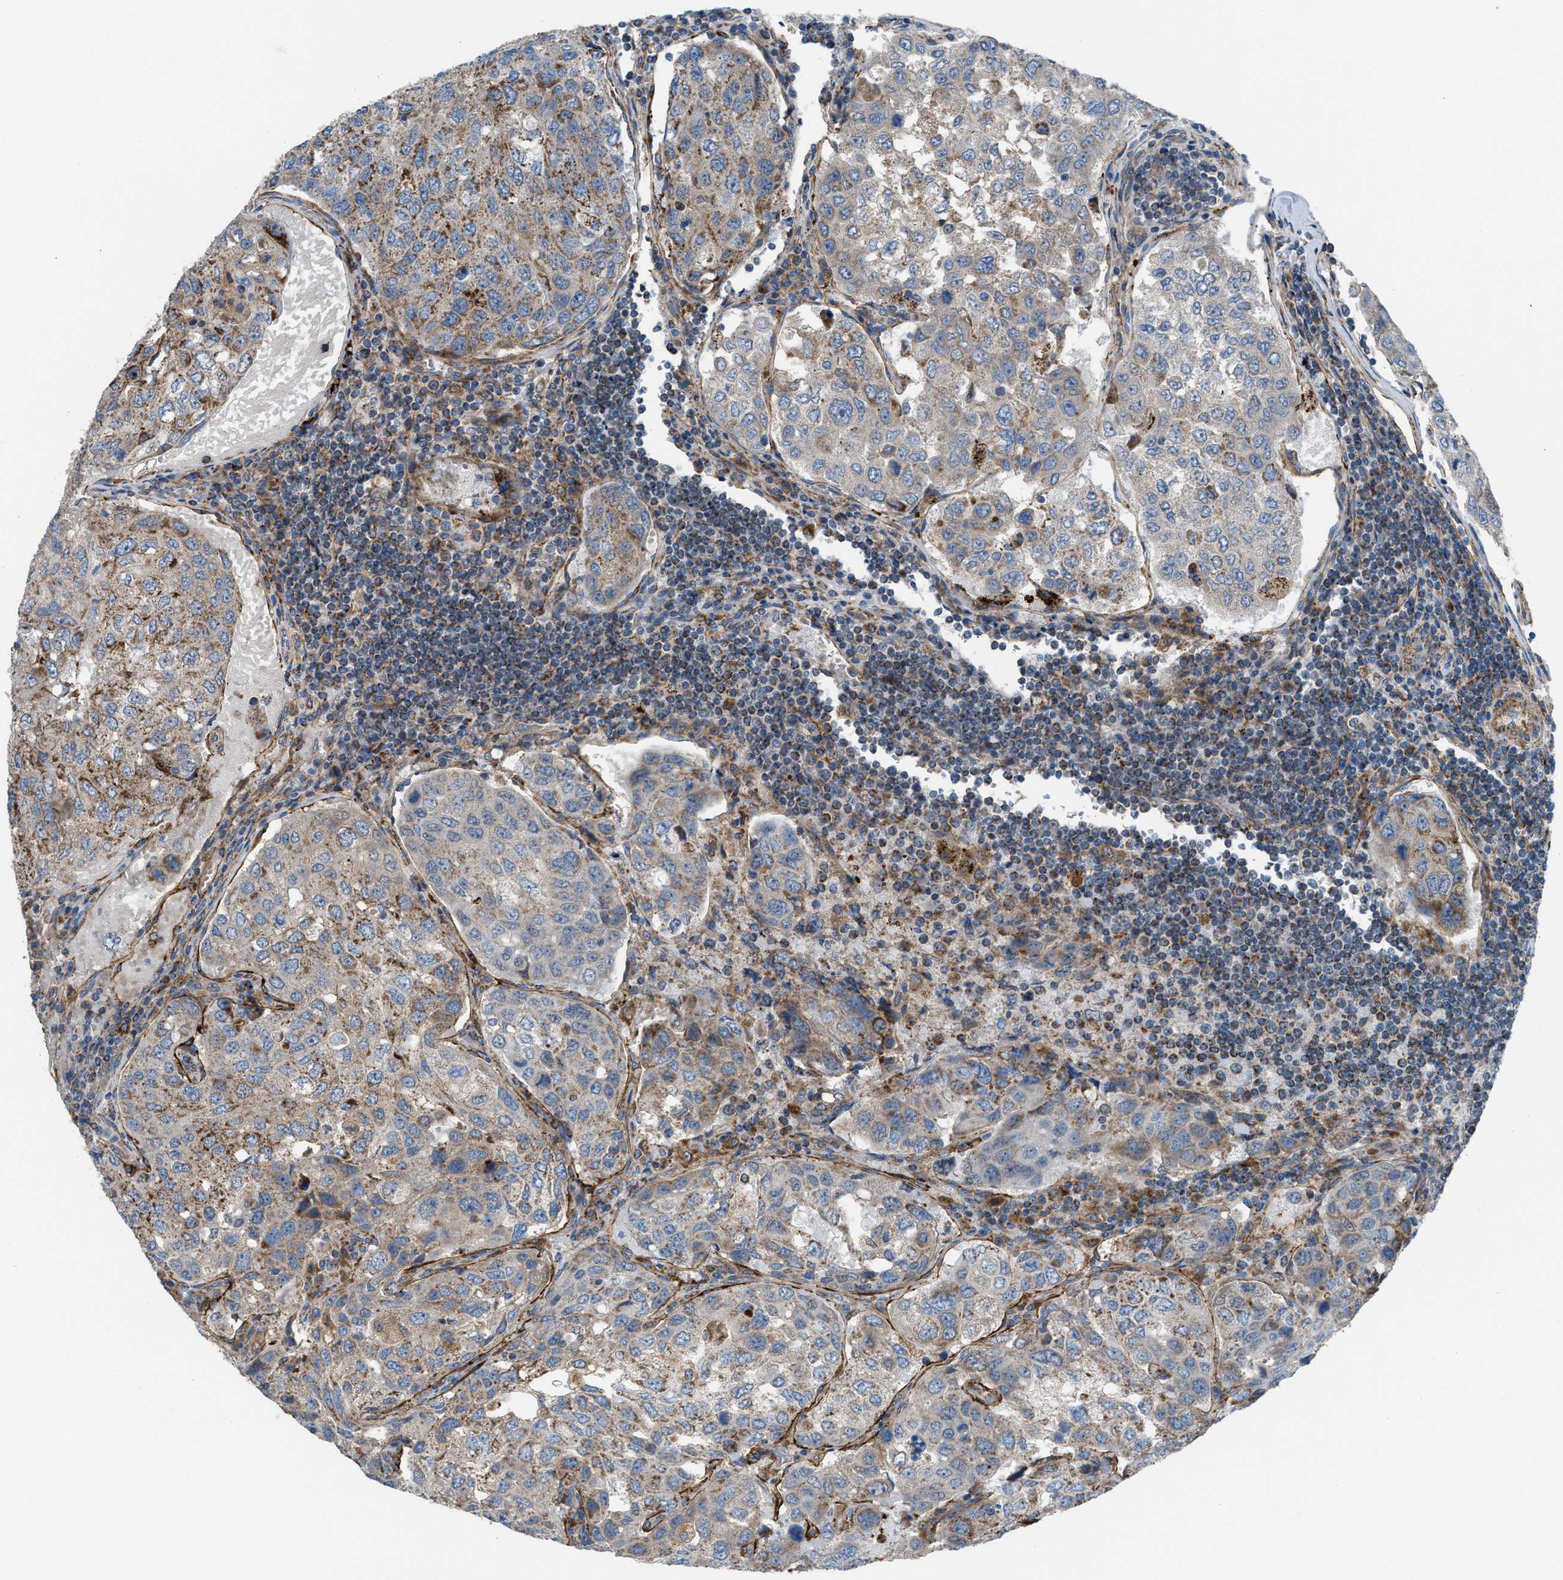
{"staining": {"intensity": "moderate", "quantity": "<25%", "location": "cytoplasmic/membranous"}, "tissue": "urothelial cancer", "cell_type": "Tumor cells", "image_type": "cancer", "snomed": [{"axis": "morphology", "description": "Urothelial carcinoma, High grade"}, {"axis": "topography", "description": "Lymph node"}, {"axis": "topography", "description": "Urinary bladder"}], "caption": "High-power microscopy captured an immunohistochemistry photomicrograph of urothelial cancer, revealing moderate cytoplasmic/membranous staining in approximately <25% of tumor cells.", "gene": "SLC10A3", "patient": {"sex": "male", "age": 51}}